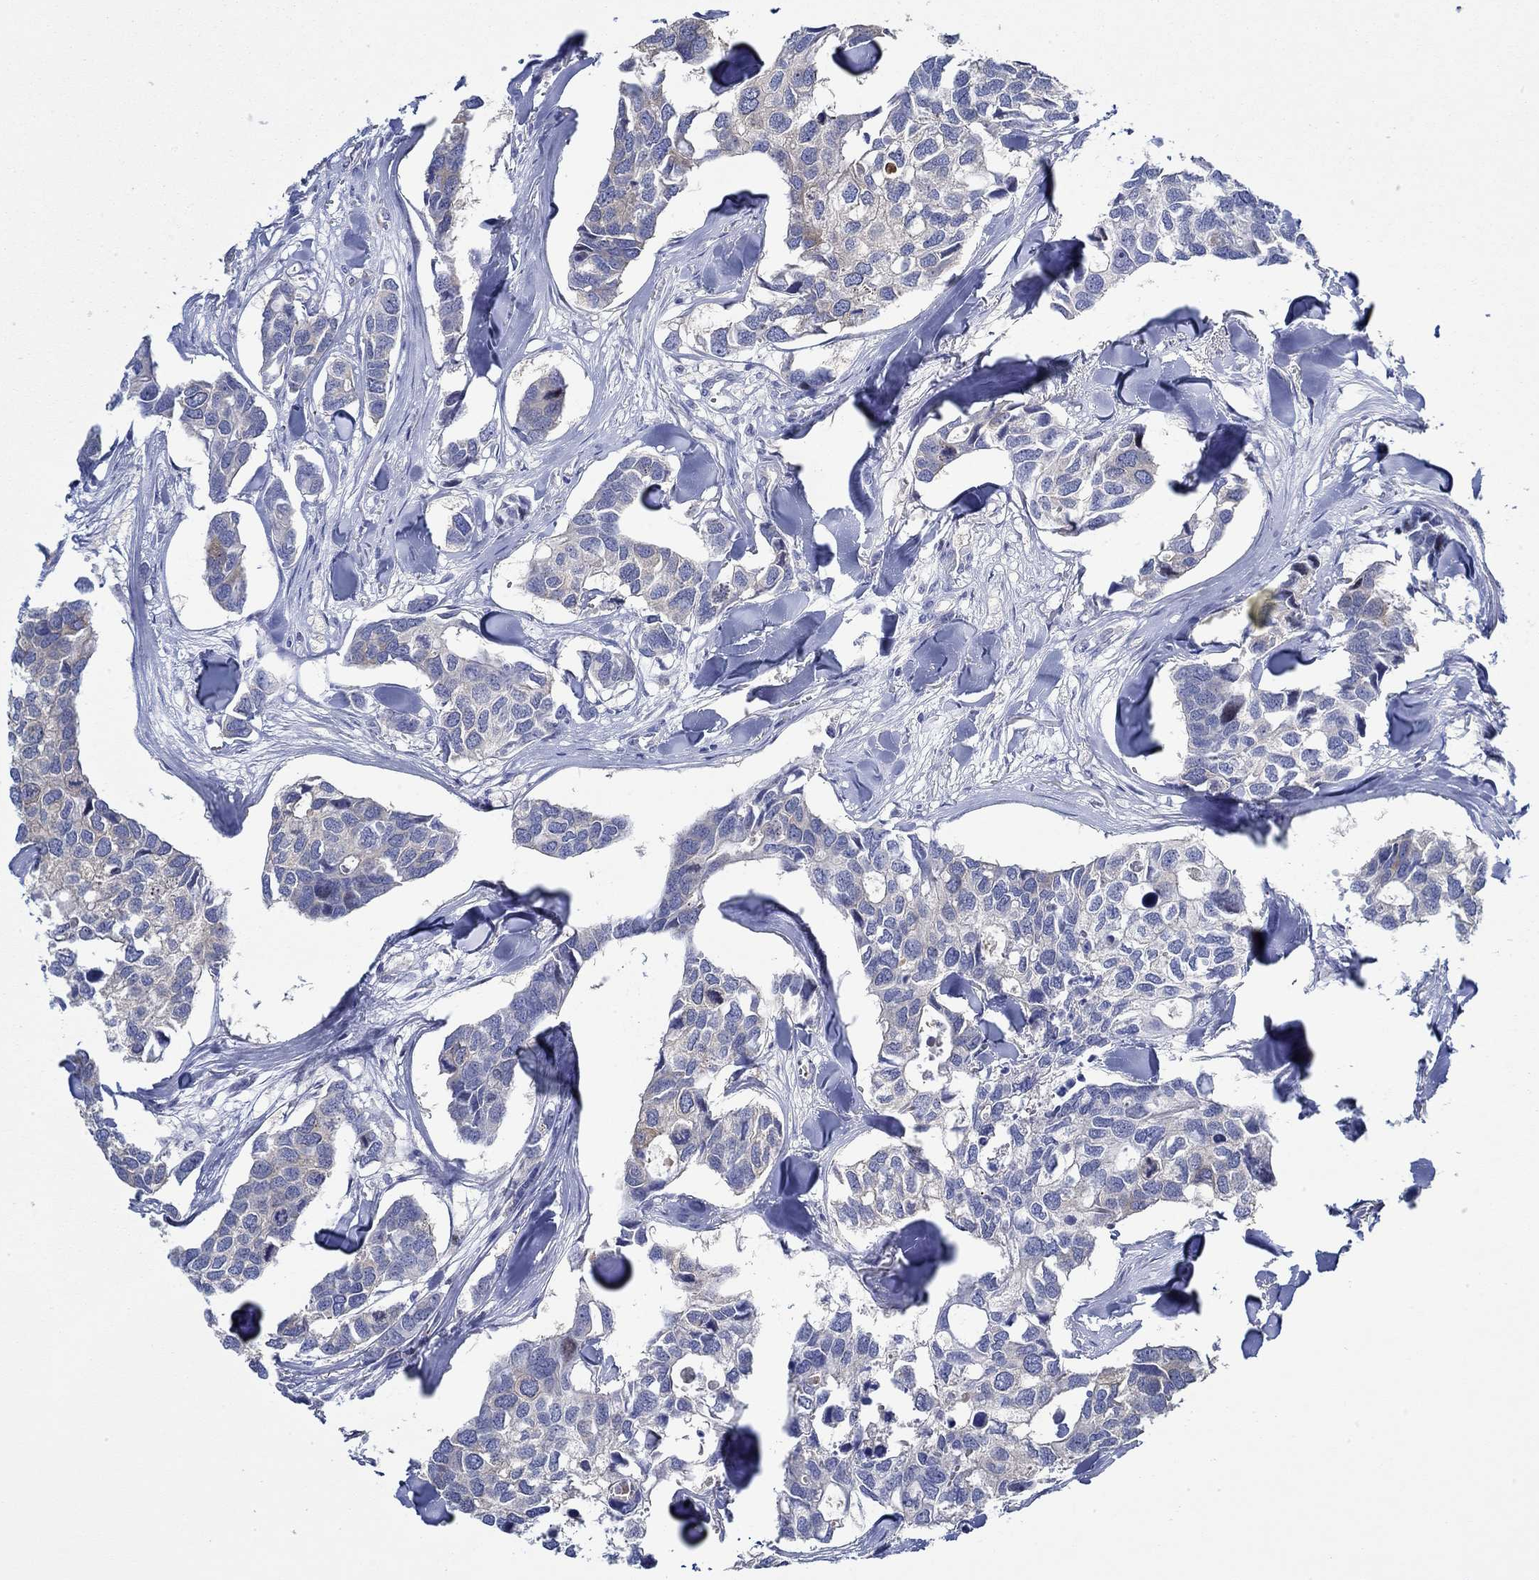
{"staining": {"intensity": "negative", "quantity": "none", "location": "none"}, "tissue": "breast cancer", "cell_type": "Tumor cells", "image_type": "cancer", "snomed": [{"axis": "morphology", "description": "Duct carcinoma"}, {"axis": "topography", "description": "Breast"}], "caption": "Immunohistochemical staining of breast invasive ductal carcinoma reveals no significant staining in tumor cells. (DAB (3,3'-diaminobenzidine) immunohistochemistry (IHC) with hematoxylin counter stain).", "gene": "SLC27A3", "patient": {"sex": "female", "age": 83}}